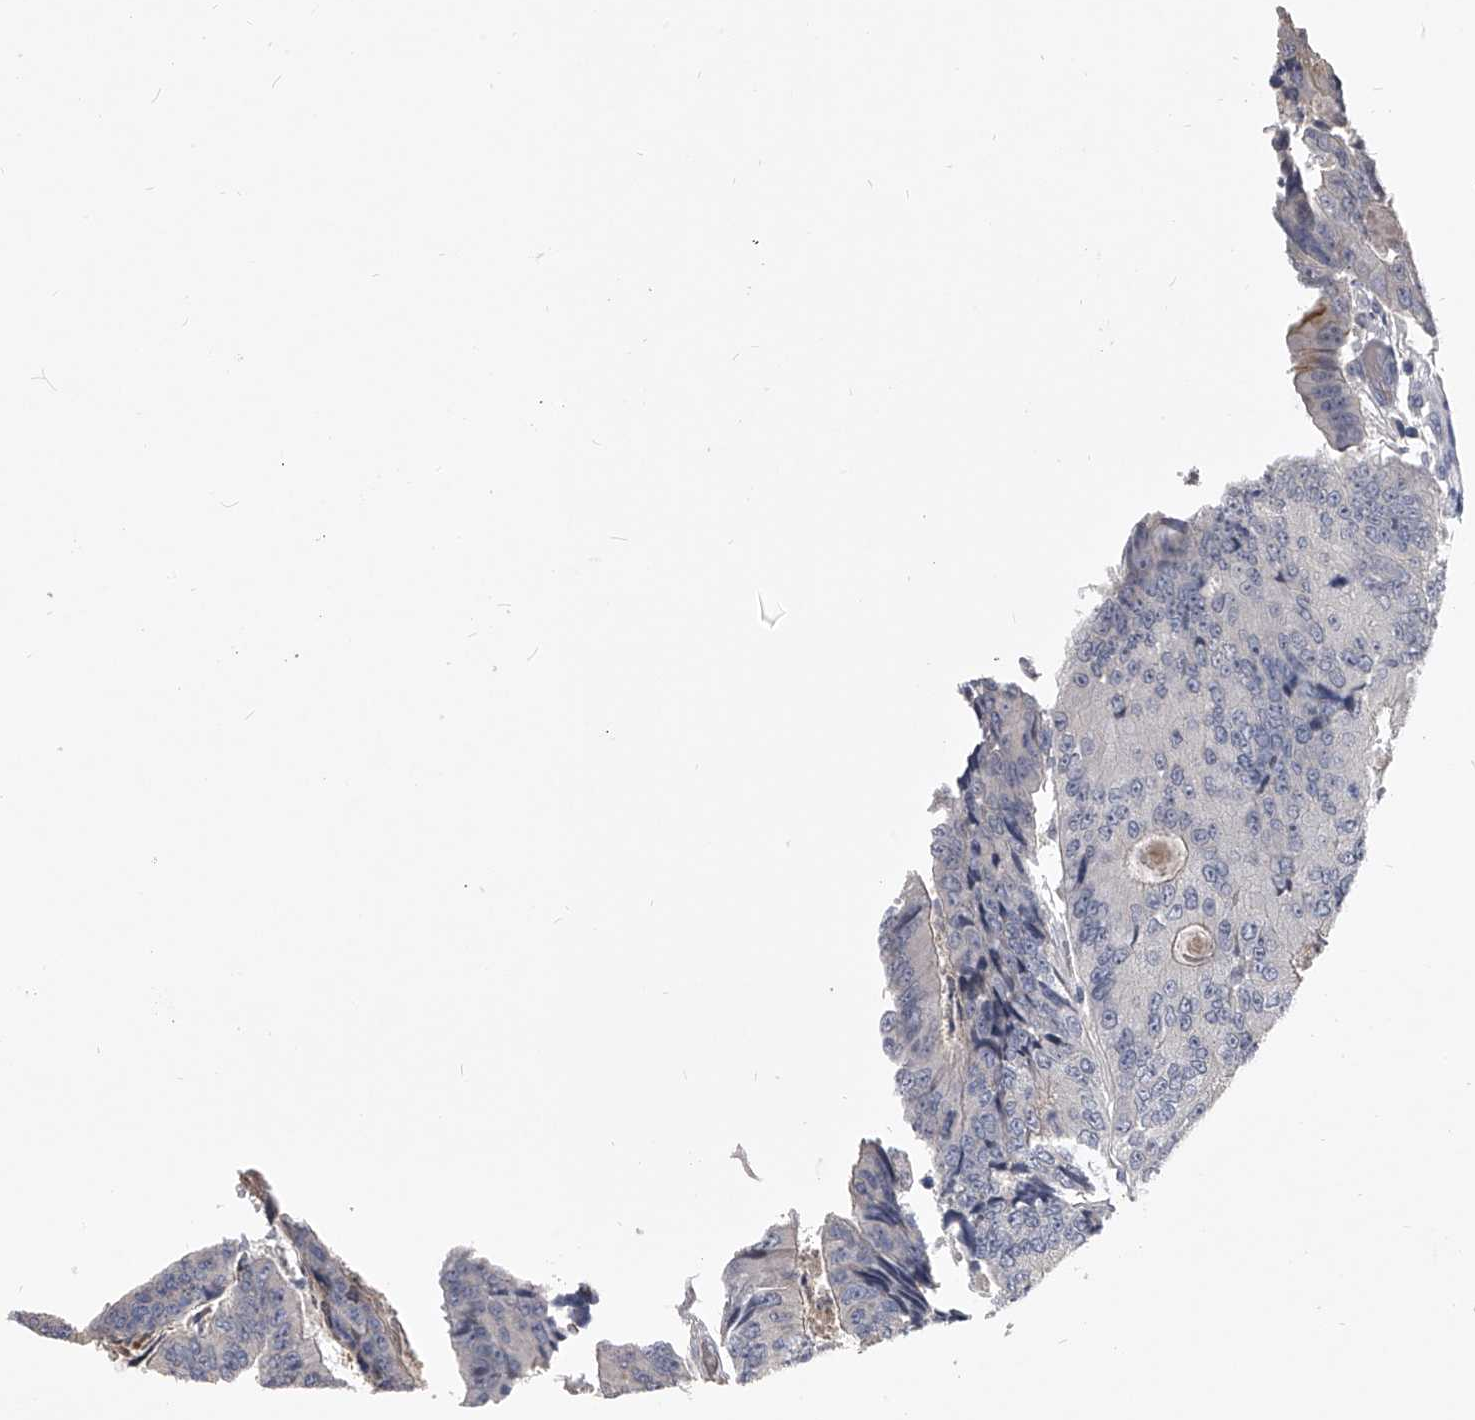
{"staining": {"intensity": "negative", "quantity": "none", "location": "none"}, "tissue": "colorectal cancer", "cell_type": "Tumor cells", "image_type": "cancer", "snomed": [{"axis": "morphology", "description": "Adenocarcinoma, NOS"}, {"axis": "topography", "description": "Colon"}], "caption": "This is an immunohistochemistry (IHC) histopathology image of human colorectal cancer. There is no expression in tumor cells.", "gene": "MDN1", "patient": {"sex": "female", "age": 67}}